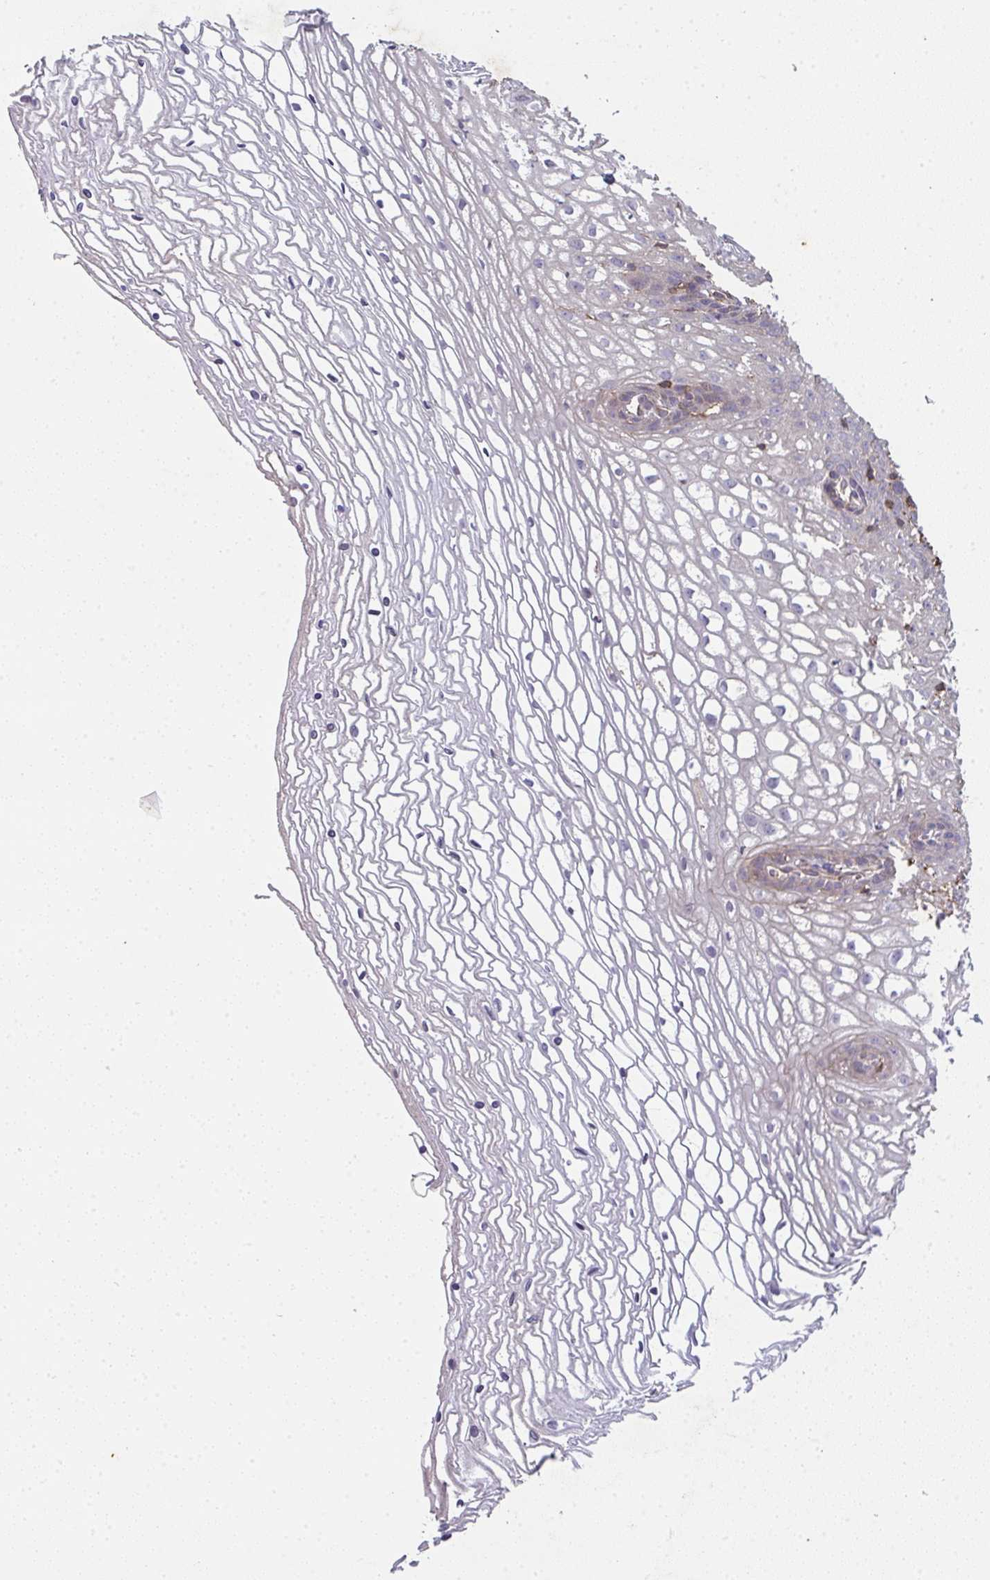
{"staining": {"intensity": "negative", "quantity": "none", "location": "none"}, "tissue": "cervix", "cell_type": "Glandular cells", "image_type": "normal", "snomed": [{"axis": "morphology", "description": "Normal tissue, NOS"}, {"axis": "topography", "description": "Cervix"}], "caption": "A micrograph of cervix stained for a protein shows no brown staining in glandular cells. (Stains: DAB (3,3'-diaminobenzidine) IHC with hematoxylin counter stain, Microscopy: brightfield microscopy at high magnification).", "gene": "TNMD", "patient": {"sex": "female", "age": 36}}